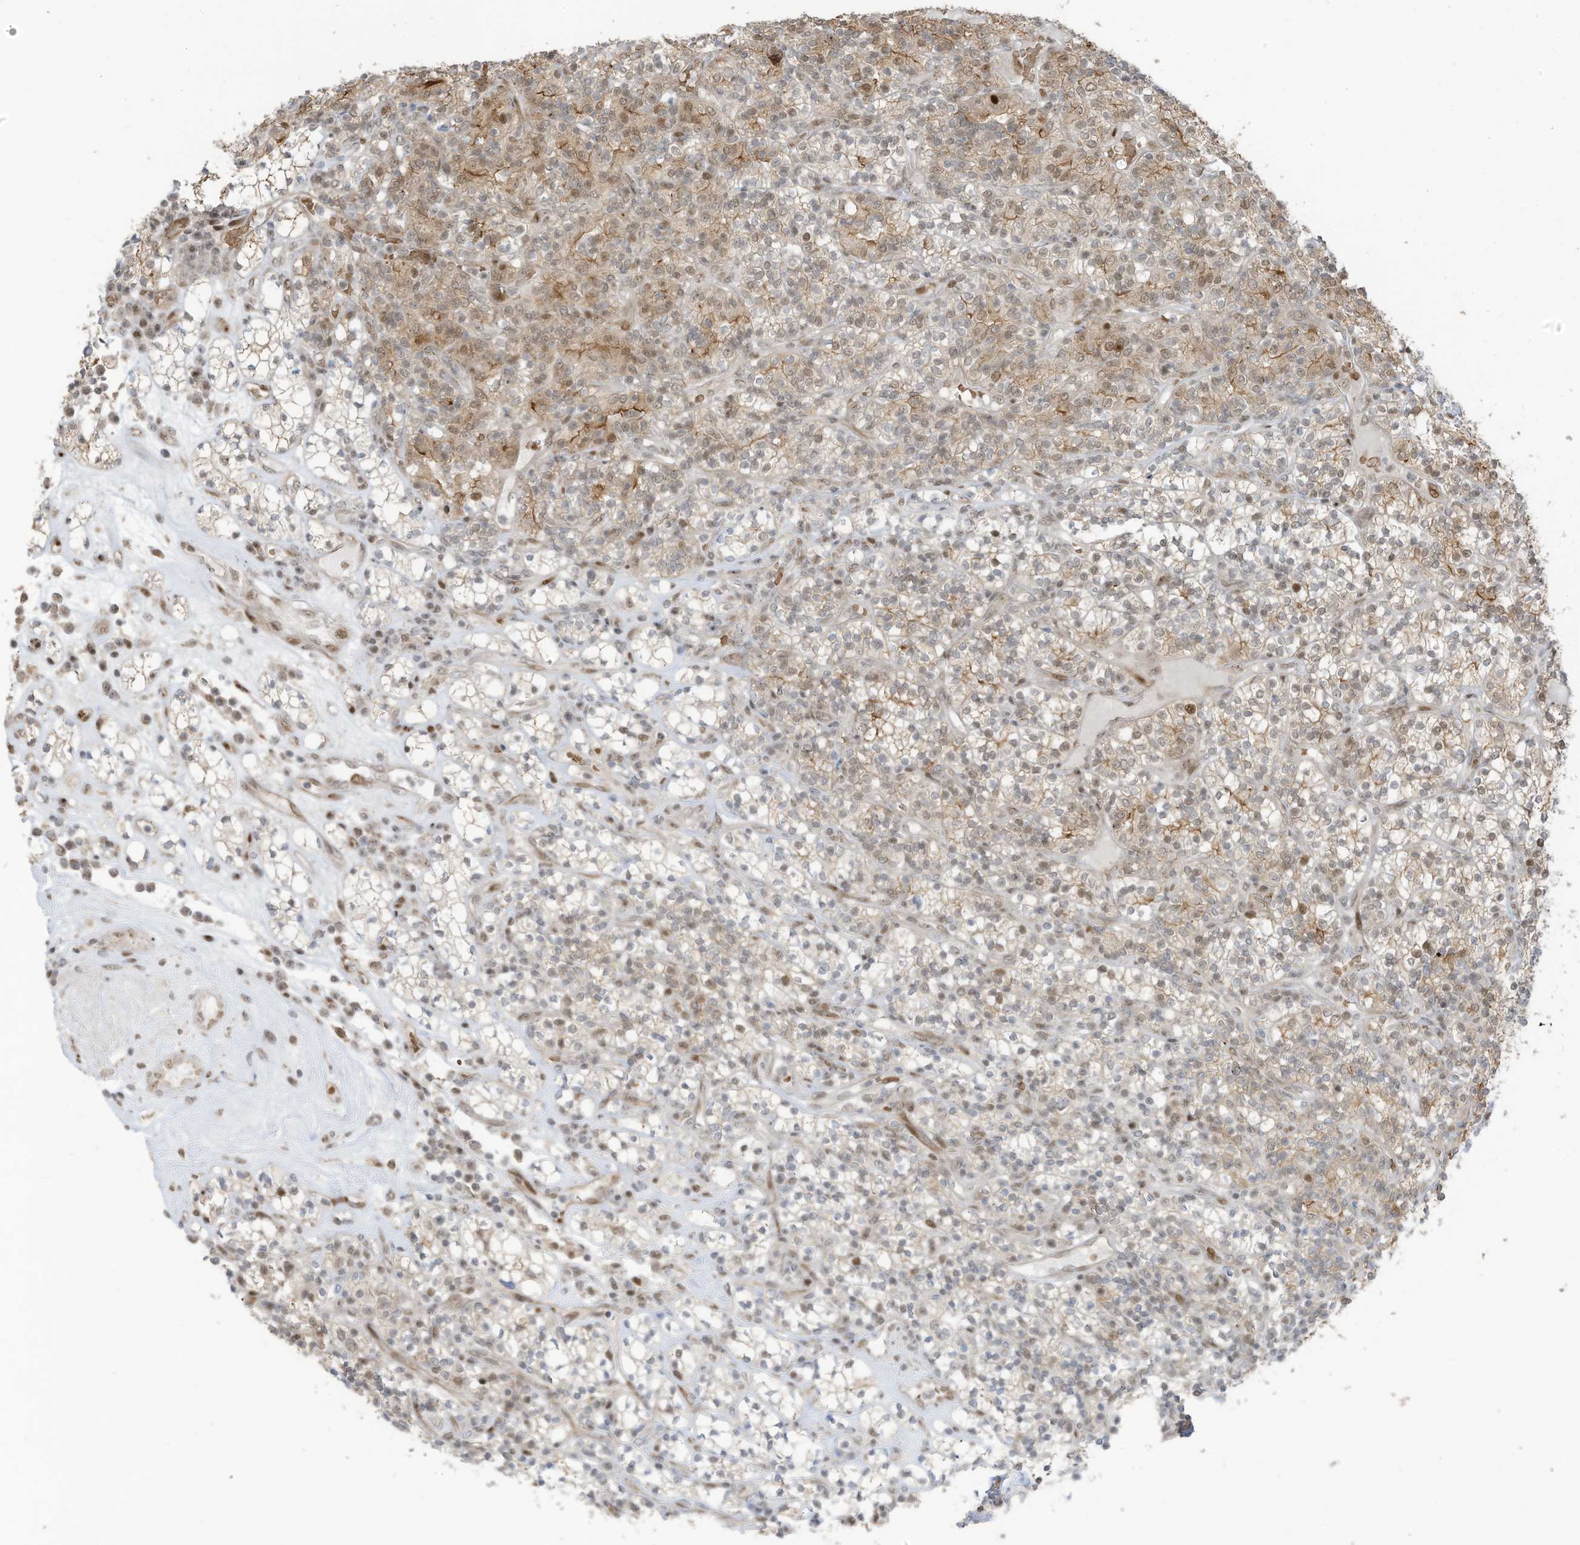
{"staining": {"intensity": "moderate", "quantity": "25%-75%", "location": "cytoplasmic/membranous,nuclear"}, "tissue": "renal cancer", "cell_type": "Tumor cells", "image_type": "cancer", "snomed": [{"axis": "morphology", "description": "Adenocarcinoma, NOS"}, {"axis": "topography", "description": "Kidney"}], "caption": "Human renal cancer stained for a protein (brown) reveals moderate cytoplasmic/membranous and nuclear positive expression in about 25%-75% of tumor cells.", "gene": "ZCWPW2", "patient": {"sex": "male", "age": 77}}